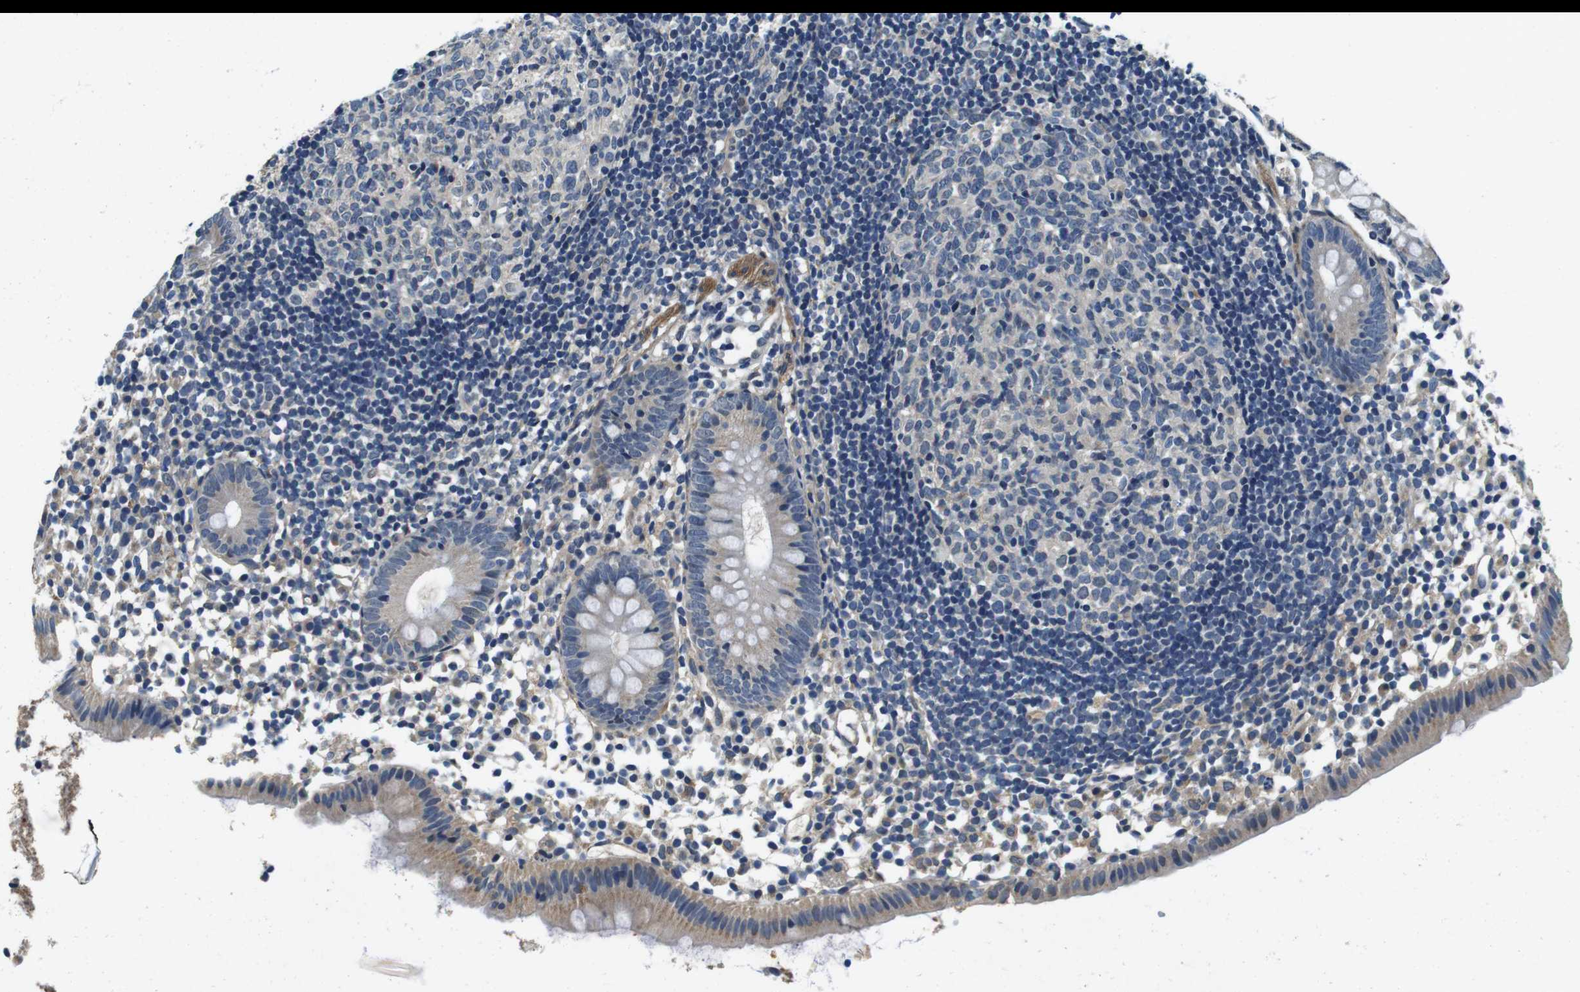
{"staining": {"intensity": "weak", "quantity": "25%-75%", "location": "cytoplasmic/membranous"}, "tissue": "appendix", "cell_type": "Glandular cells", "image_type": "normal", "snomed": [{"axis": "morphology", "description": "Normal tissue, NOS"}, {"axis": "topography", "description": "Appendix"}], "caption": "Human appendix stained with a protein marker displays weak staining in glandular cells.", "gene": "DTNA", "patient": {"sex": "female", "age": 20}}